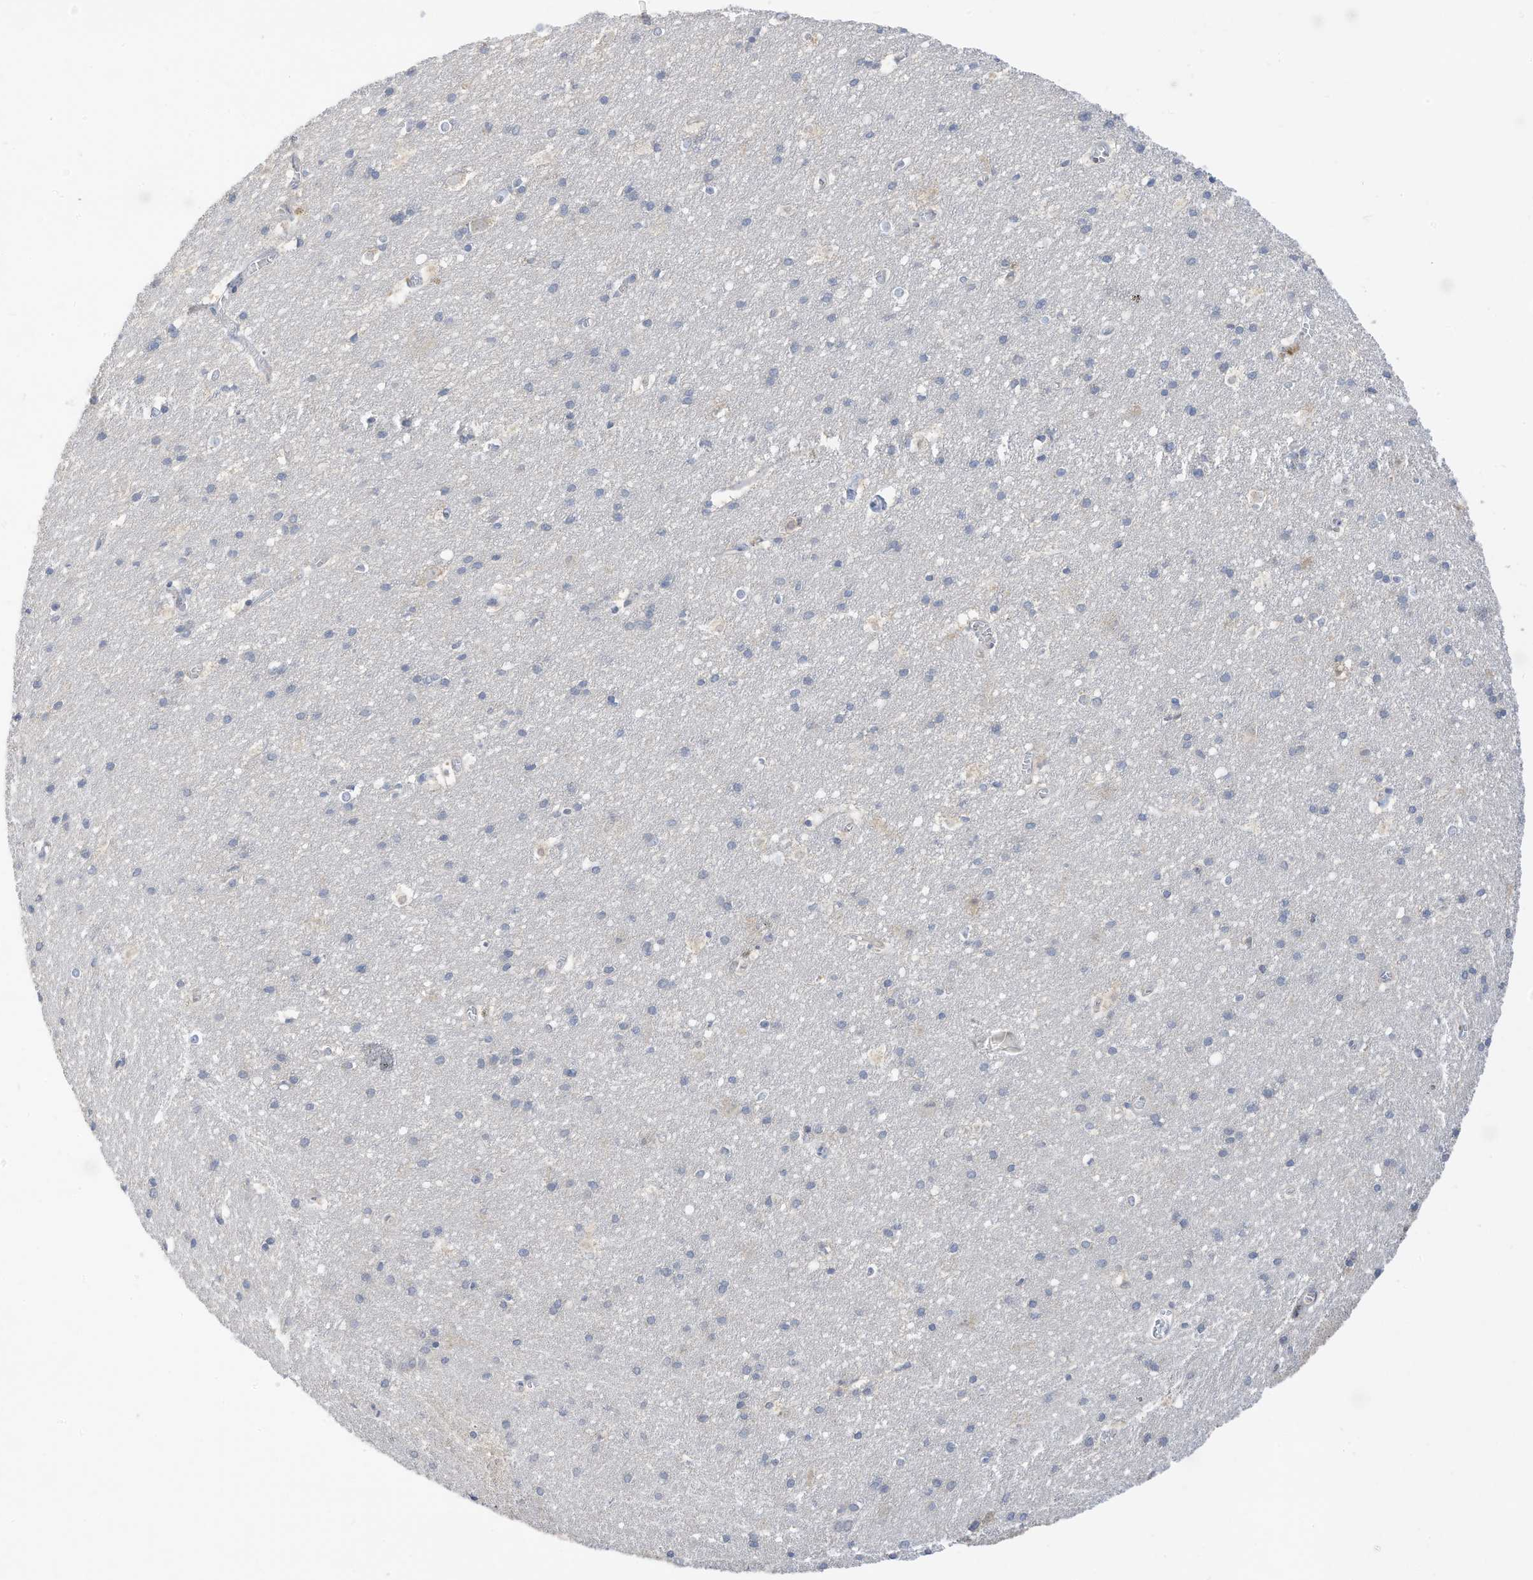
{"staining": {"intensity": "weak", "quantity": "25%-75%", "location": "cytoplasmic/membranous"}, "tissue": "cerebral cortex", "cell_type": "Endothelial cells", "image_type": "normal", "snomed": [{"axis": "morphology", "description": "Normal tissue, NOS"}, {"axis": "topography", "description": "Cerebral cortex"}], "caption": "IHC staining of normal cerebral cortex, which reveals low levels of weak cytoplasmic/membranous staining in about 25%-75% of endothelial cells indicating weak cytoplasmic/membranous protein staining. The staining was performed using DAB (brown) for protein detection and nuclei were counterstained in hematoxylin (blue).", "gene": "LRRN2", "patient": {"sex": "male", "age": 54}}